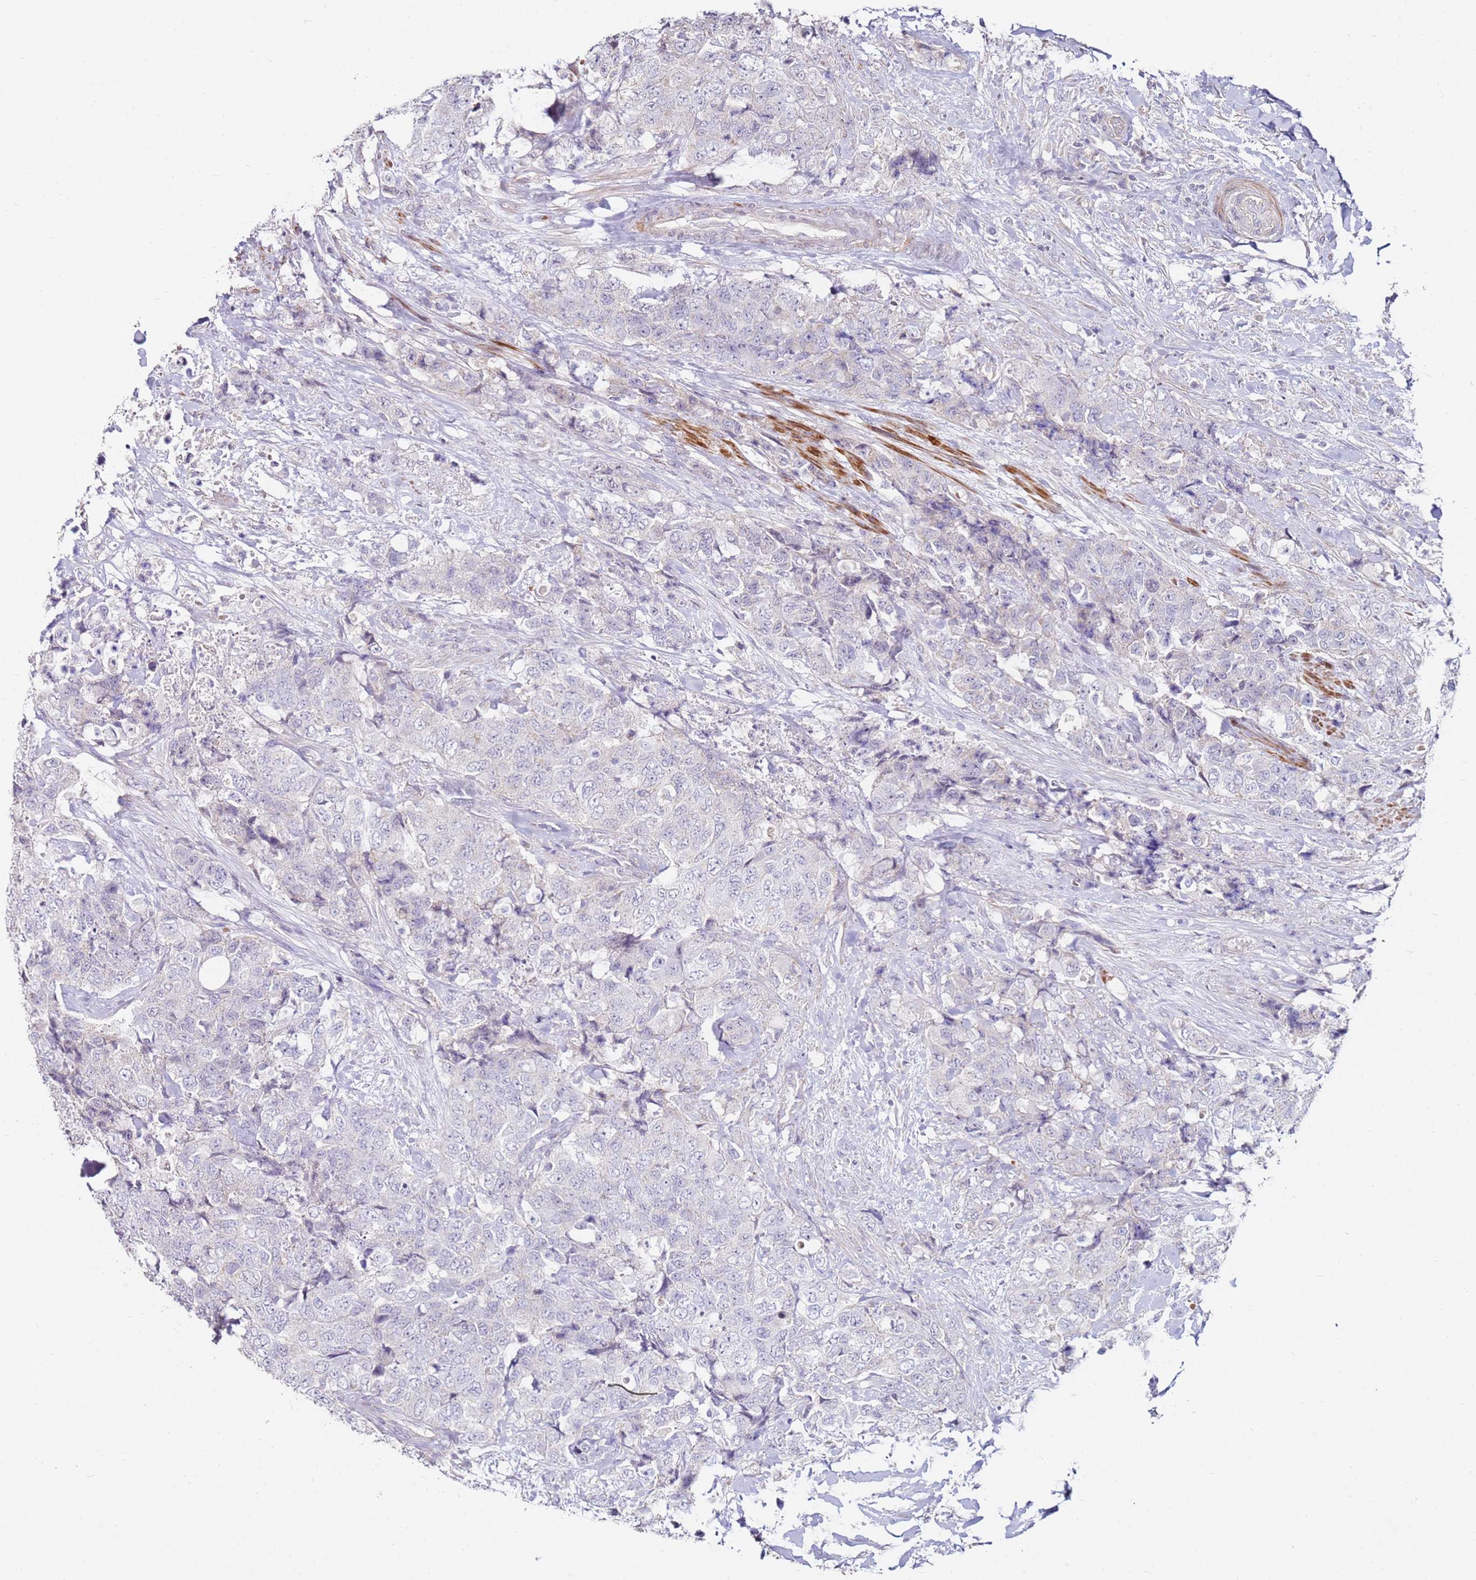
{"staining": {"intensity": "negative", "quantity": "none", "location": "none"}, "tissue": "urothelial cancer", "cell_type": "Tumor cells", "image_type": "cancer", "snomed": [{"axis": "morphology", "description": "Urothelial carcinoma, High grade"}, {"axis": "topography", "description": "Urinary bladder"}], "caption": "Tumor cells are negative for brown protein staining in urothelial carcinoma (high-grade). (DAB immunohistochemistry (IHC) with hematoxylin counter stain).", "gene": "RARS2", "patient": {"sex": "female", "age": 78}}